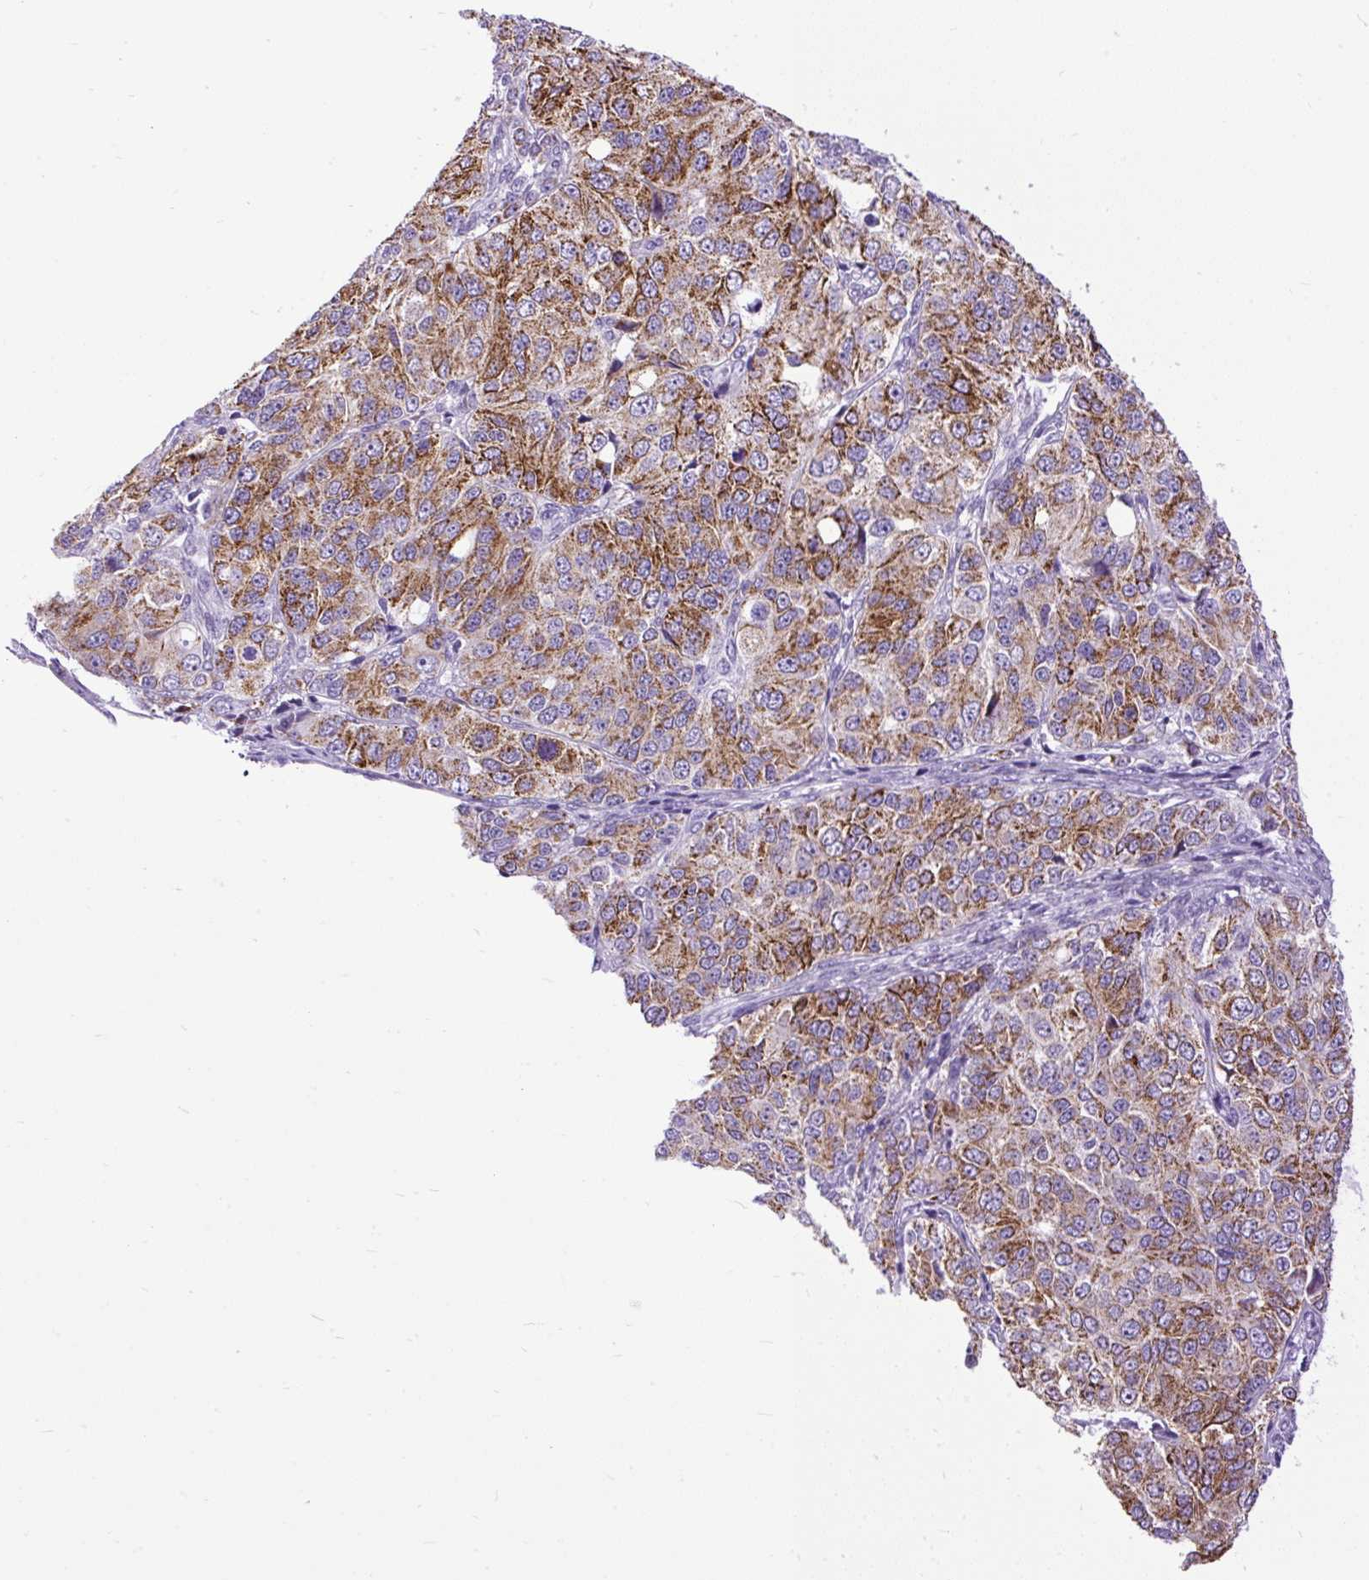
{"staining": {"intensity": "strong", "quantity": "25%-75%", "location": "cytoplasmic/membranous"}, "tissue": "ovarian cancer", "cell_type": "Tumor cells", "image_type": "cancer", "snomed": [{"axis": "morphology", "description": "Carcinoma, endometroid"}, {"axis": "topography", "description": "Ovary"}], "caption": "Endometroid carcinoma (ovarian) stained with DAB (3,3'-diaminobenzidine) IHC displays high levels of strong cytoplasmic/membranous expression in about 25%-75% of tumor cells.", "gene": "ZNF256", "patient": {"sex": "female", "age": 51}}